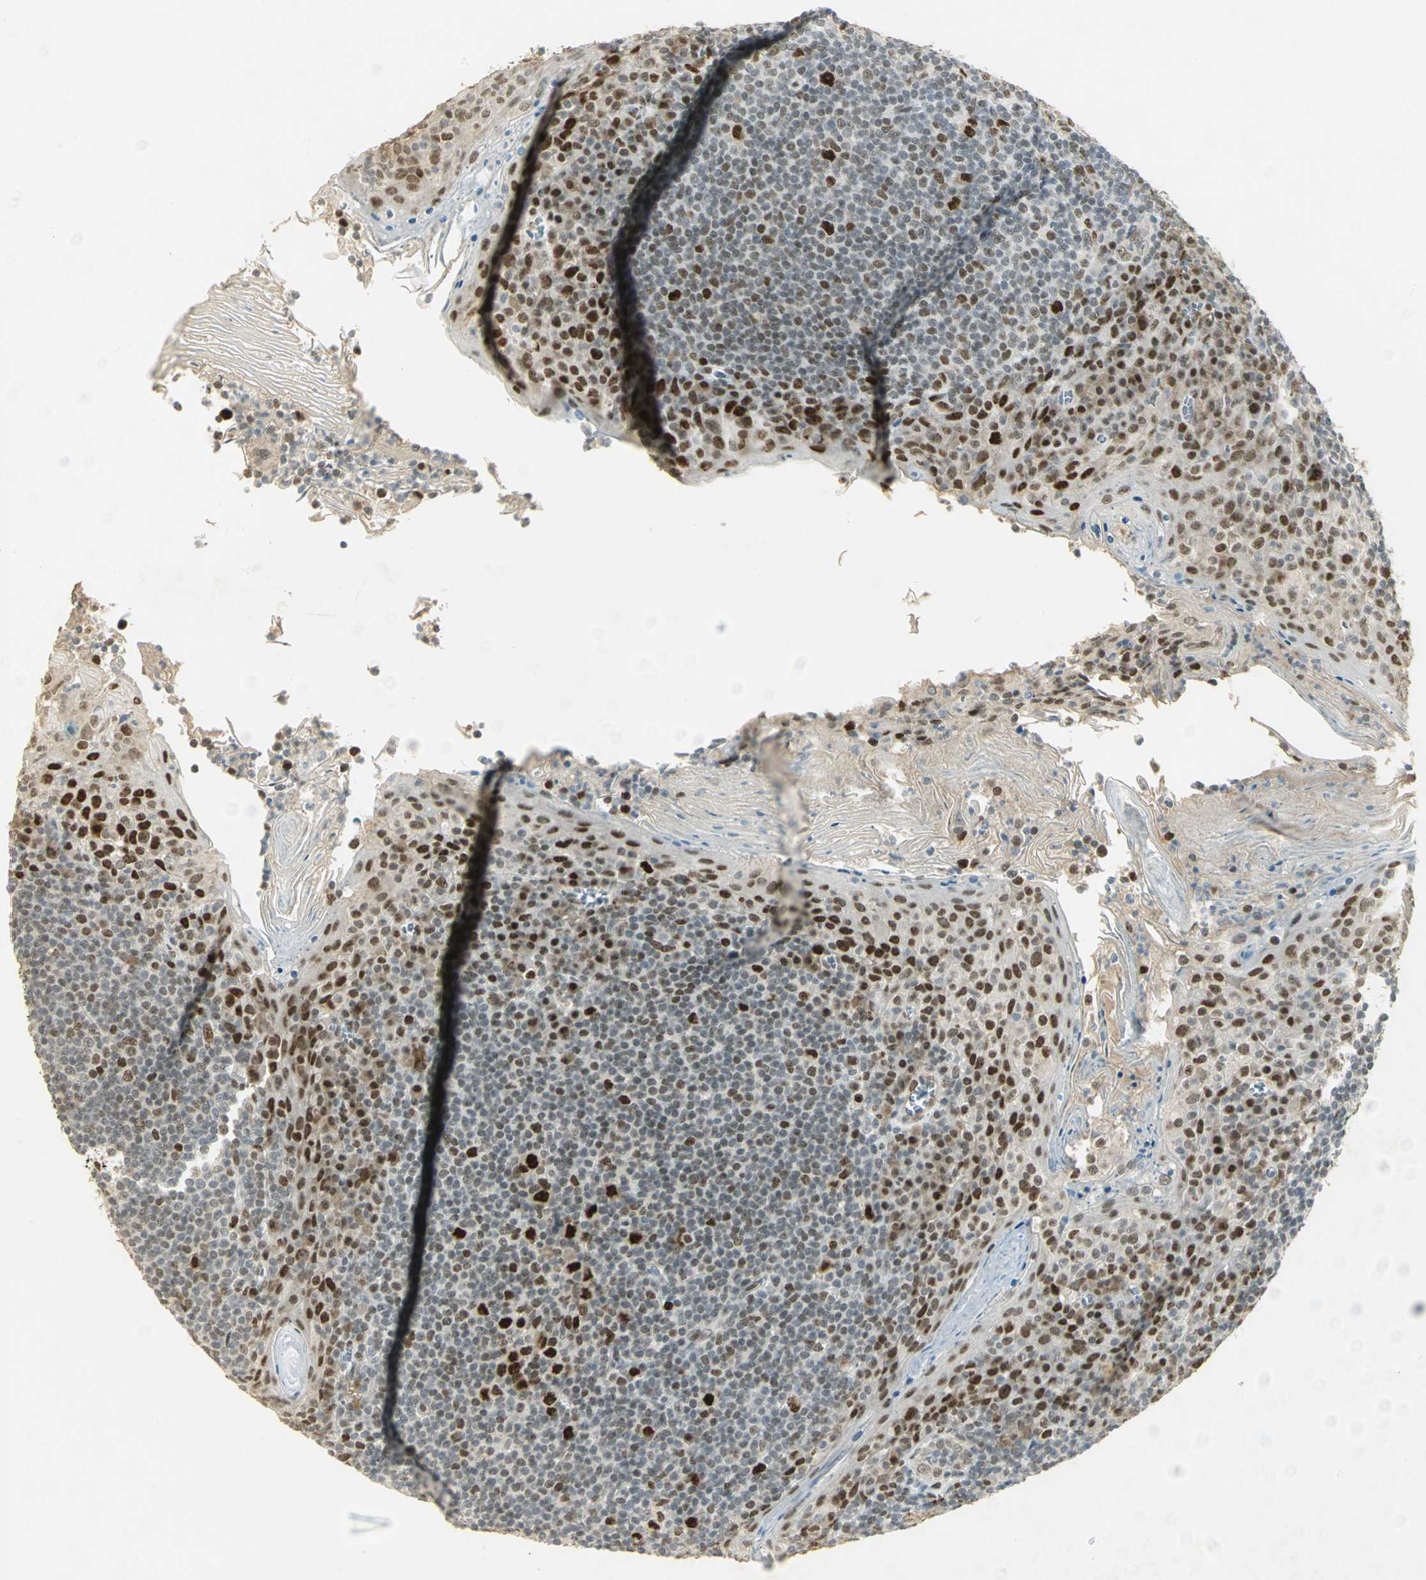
{"staining": {"intensity": "strong", "quantity": ">75%", "location": "nuclear"}, "tissue": "tonsil", "cell_type": "Germinal center cells", "image_type": "normal", "snomed": [{"axis": "morphology", "description": "Normal tissue, NOS"}, {"axis": "topography", "description": "Tonsil"}], "caption": "Brown immunohistochemical staining in unremarkable tonsil shows strong nuclear staining in about >75% of germinal center cells.", "gene": "AK6", "patient": {"sex": "male", "age": 31}}